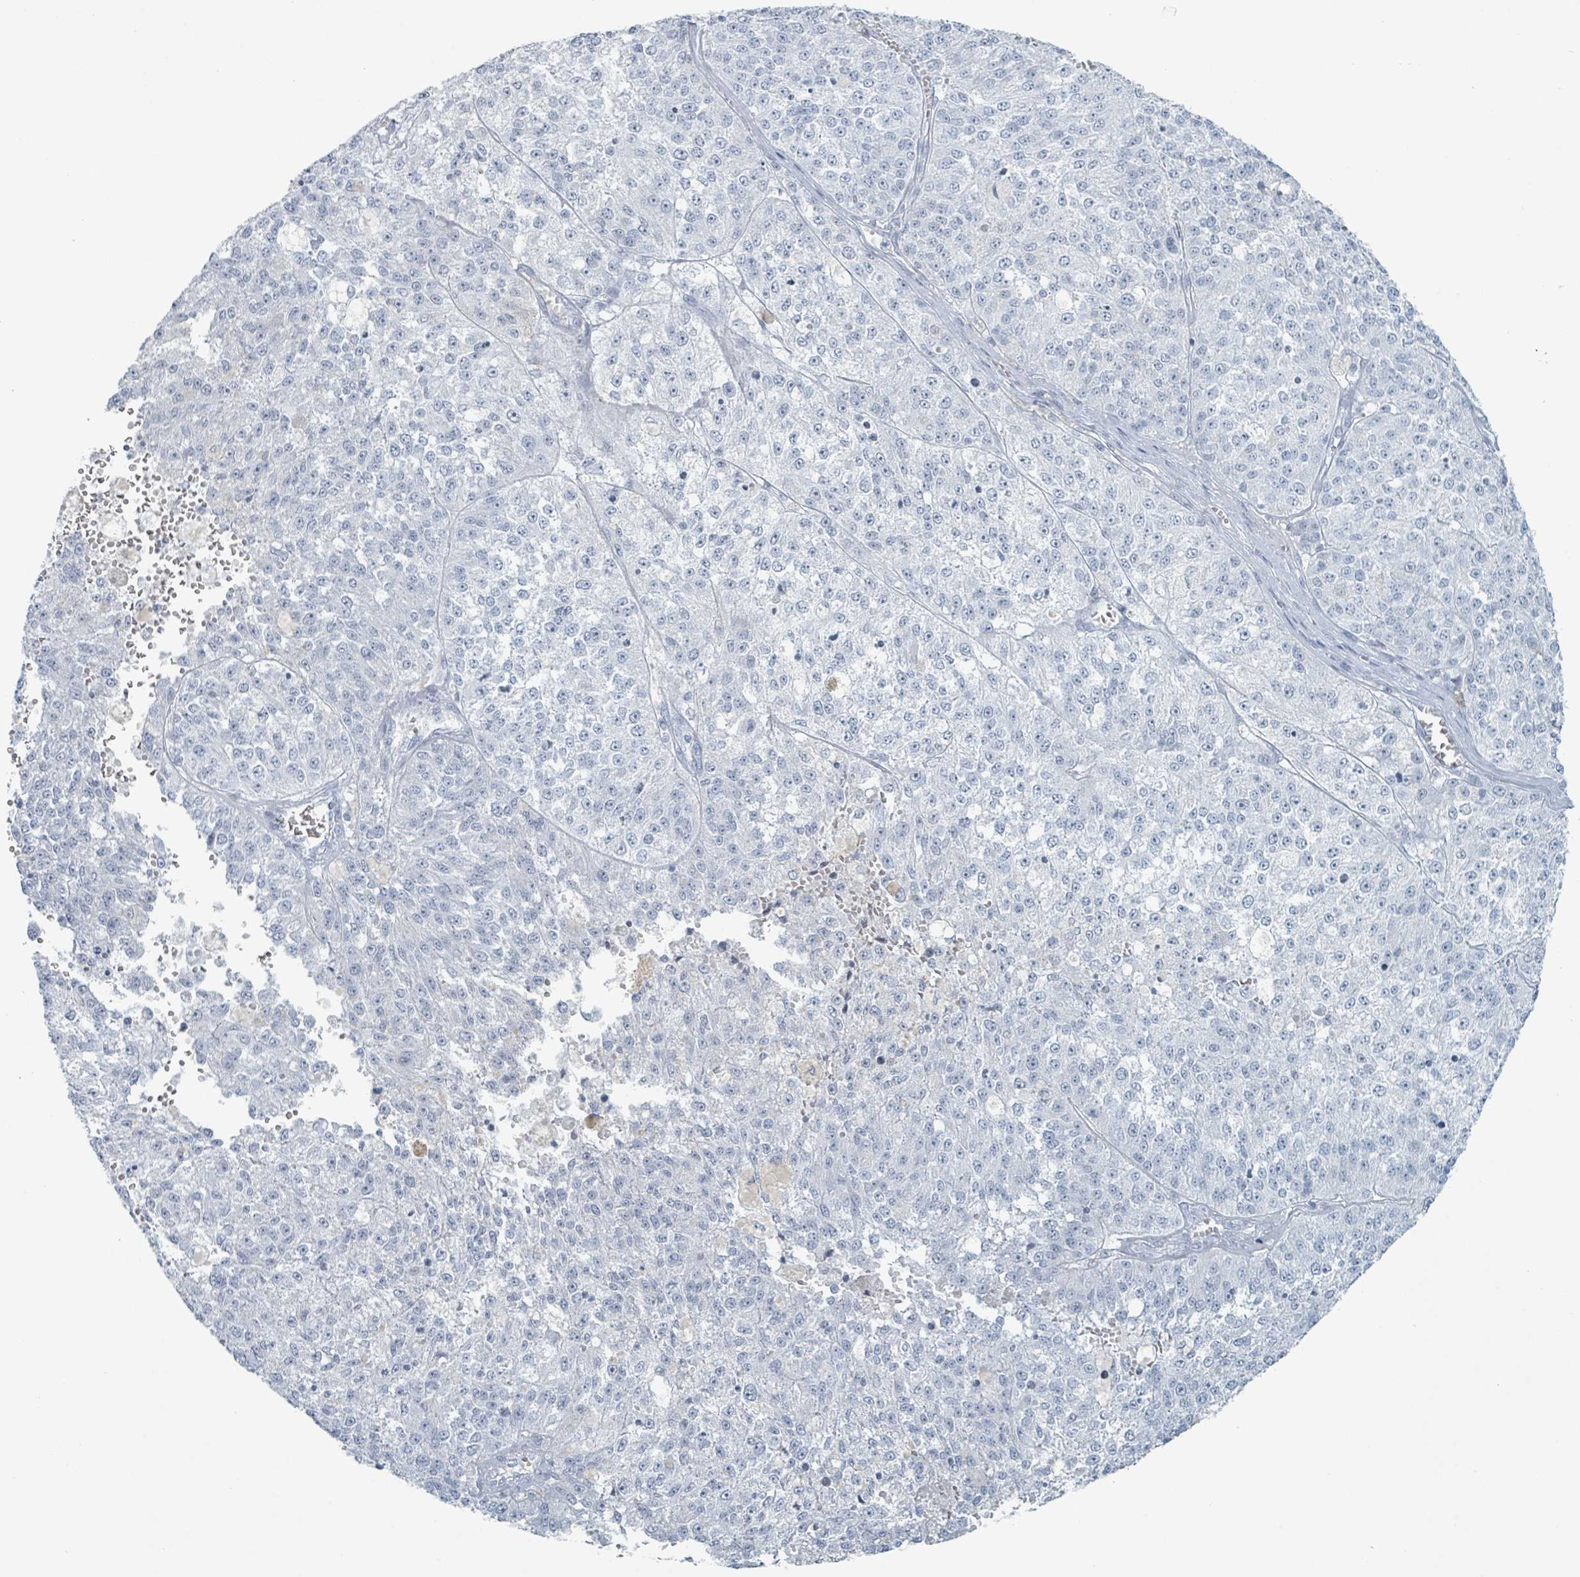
{"staining": {"intensity": "negative", "quantity": "none", "location": "none"}, "tissue": "melanoma", "cell_type": "Tumor cells", "image_type": "cancer", "snomed": [{"axis": "morphology", "description": "Malignant melanoma, NOS"}, {"axis": "topography", "description": "Skin"}], "caption": "Immunohistochemical staining of malignant melanoma exhibits no significant staining in tumor cells.", "gene": "GPR15LG", "patient": {"sex": "female", "age": 64}}